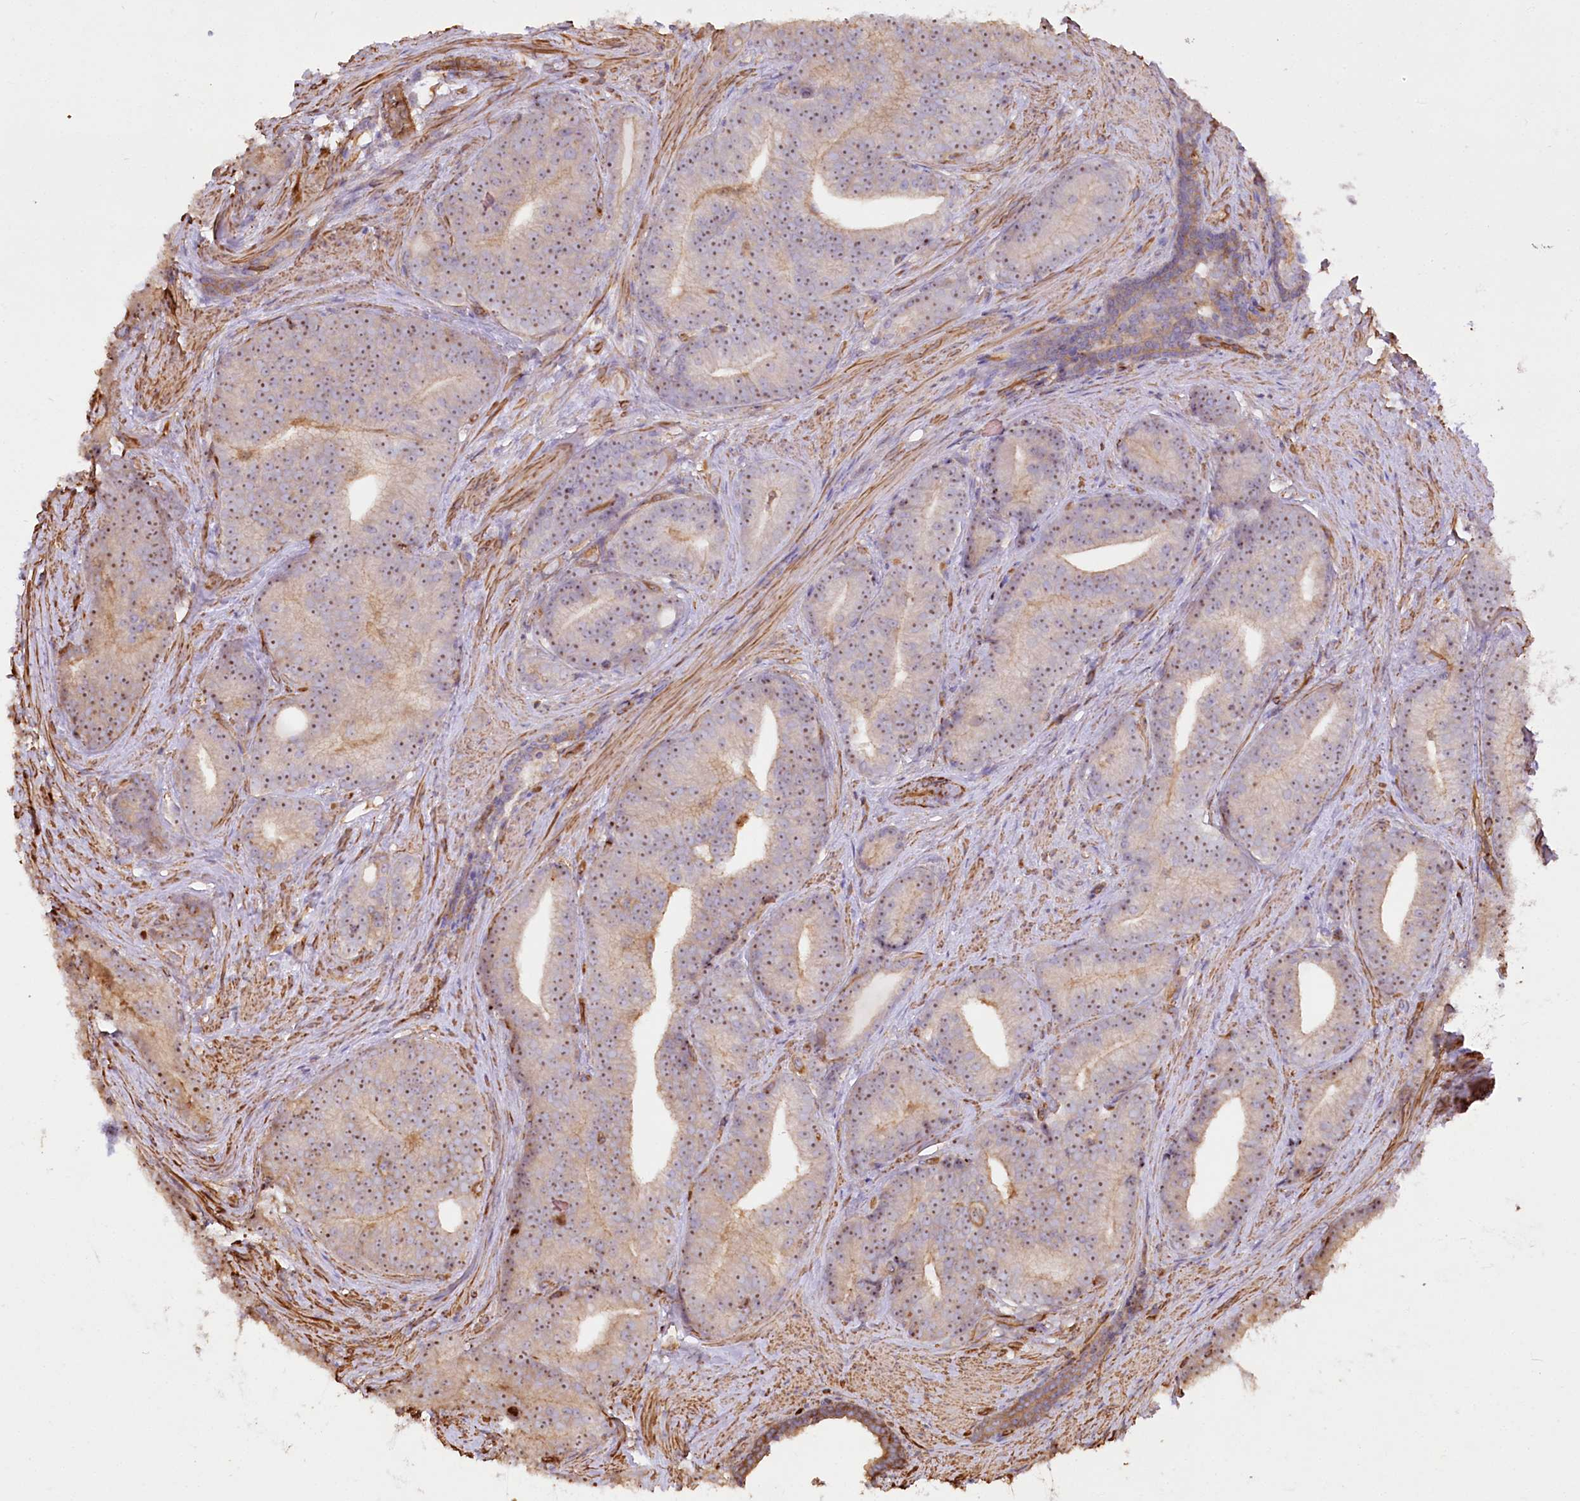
{"staining": {"intensity": "weak", "quantity": "25%-75%", "location": "cytoplasmic/membranous,nuclear"}, "tissue": "prostate cancer", "cell_type": "Tumor cells", "image_type": "cancer", "snomed": [{"axis": "morphology", "description": "Adenocarcinoma, Low grade"}, {"axis": "topography", "description": "Prostate"}], "caption": "Tumor cells show weak cytoplasmic/membranous and nuclear positivity in about 25%-75% of cells in prostate cancer.", "gene": "WDR36", "patient": {"sex": "male", "age": 71}}